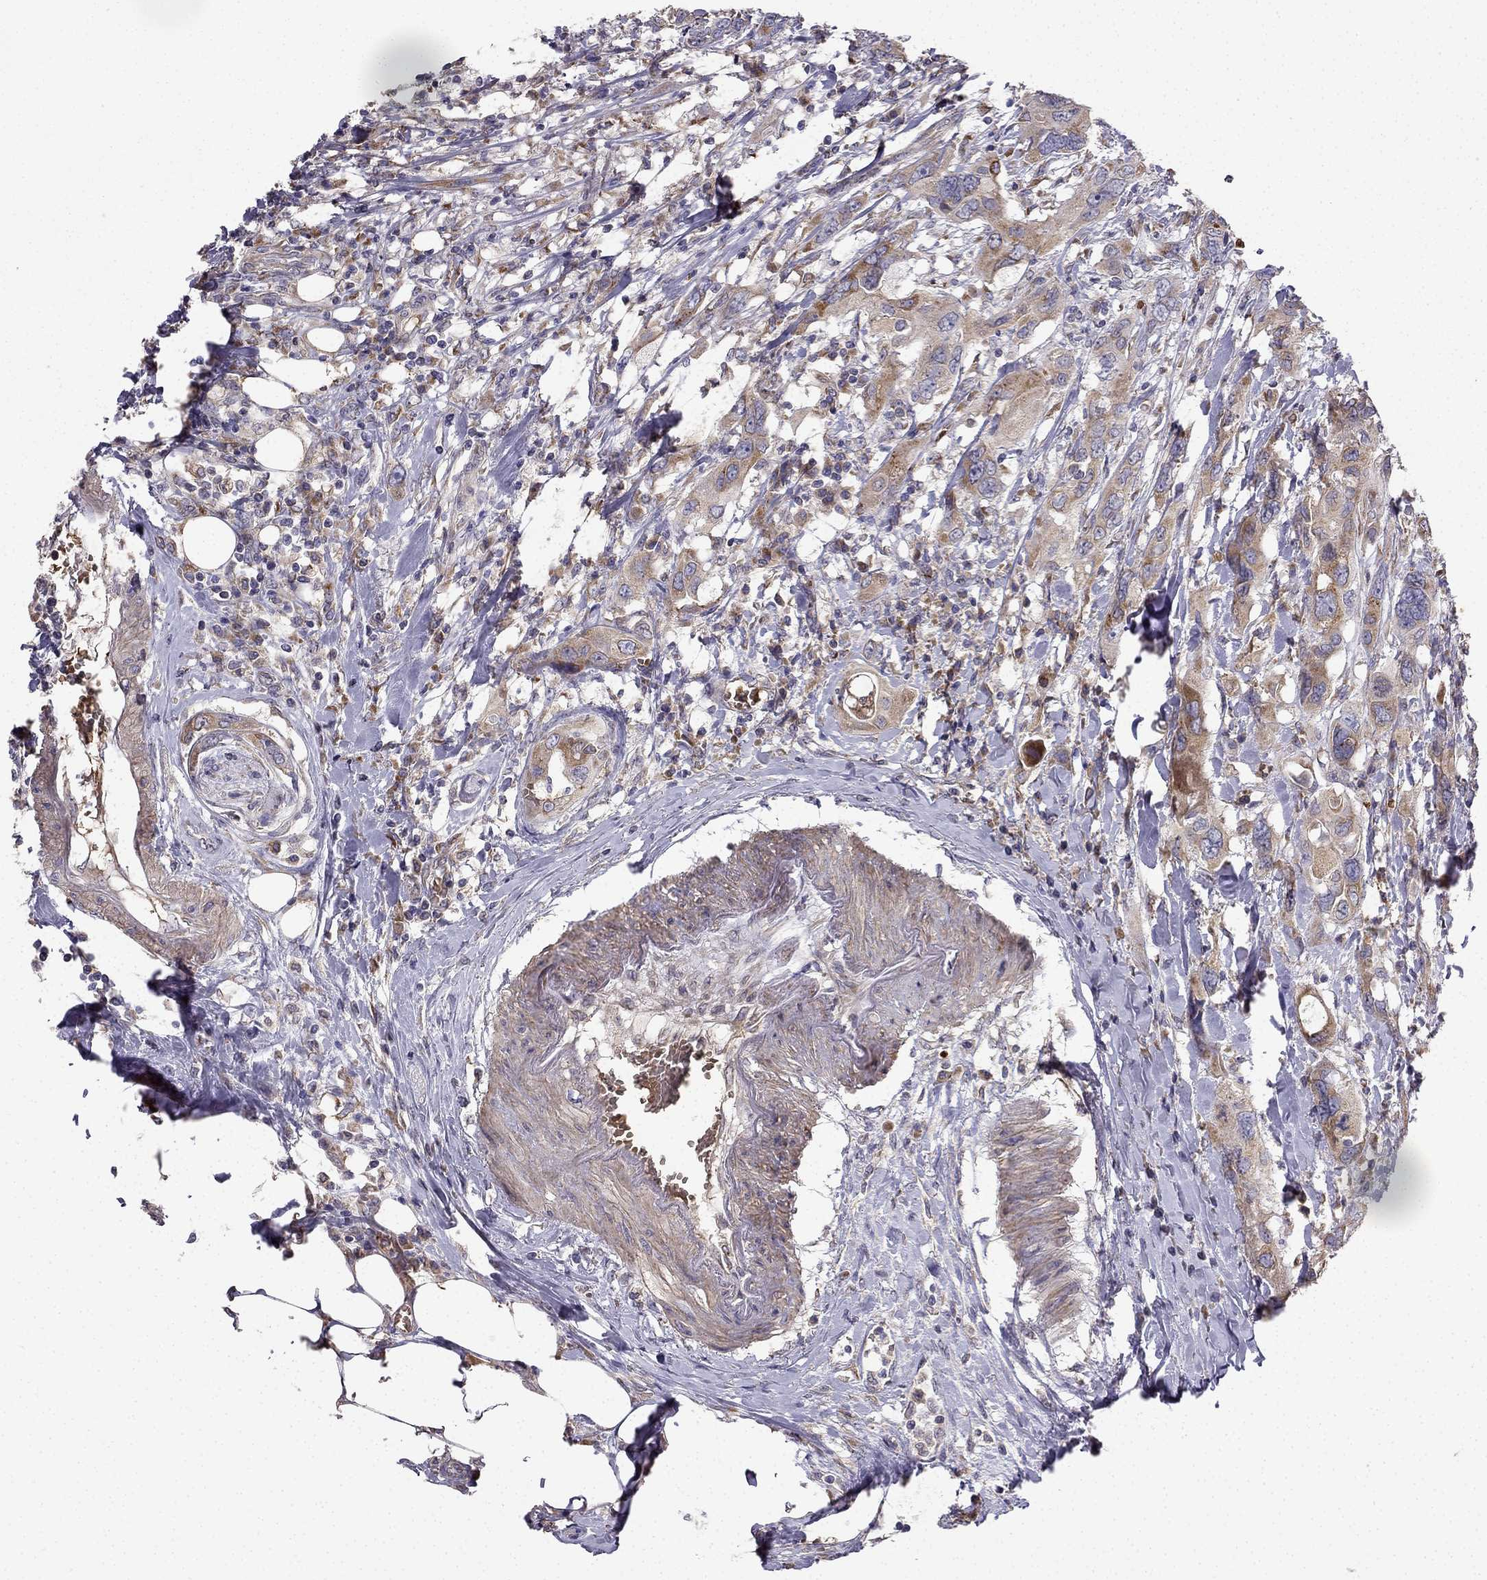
{"staining": {"intensity": "moderate", "quantity": "25%-75%", "location": "cytoplasmic/membranous"}, "tissue": "urothelial cancer", "cell_type": "Tumor cells", "image_type": "cancer", "snomed": [{"axis": "morphology", "description": "Urothelial carcinoma, NOS"}, {"axis": "morphology", "description": "Urothelial carcinoma, High grade"}, {"axis": "topography", "description": "Urinary bladder"}], "caption": "Transitional cell carcinoma stained with a protein marker exhibits moderate staining in tumor cells.", "gene": "B4GALT7", "patient": {"sex": "male", "age": 63}}